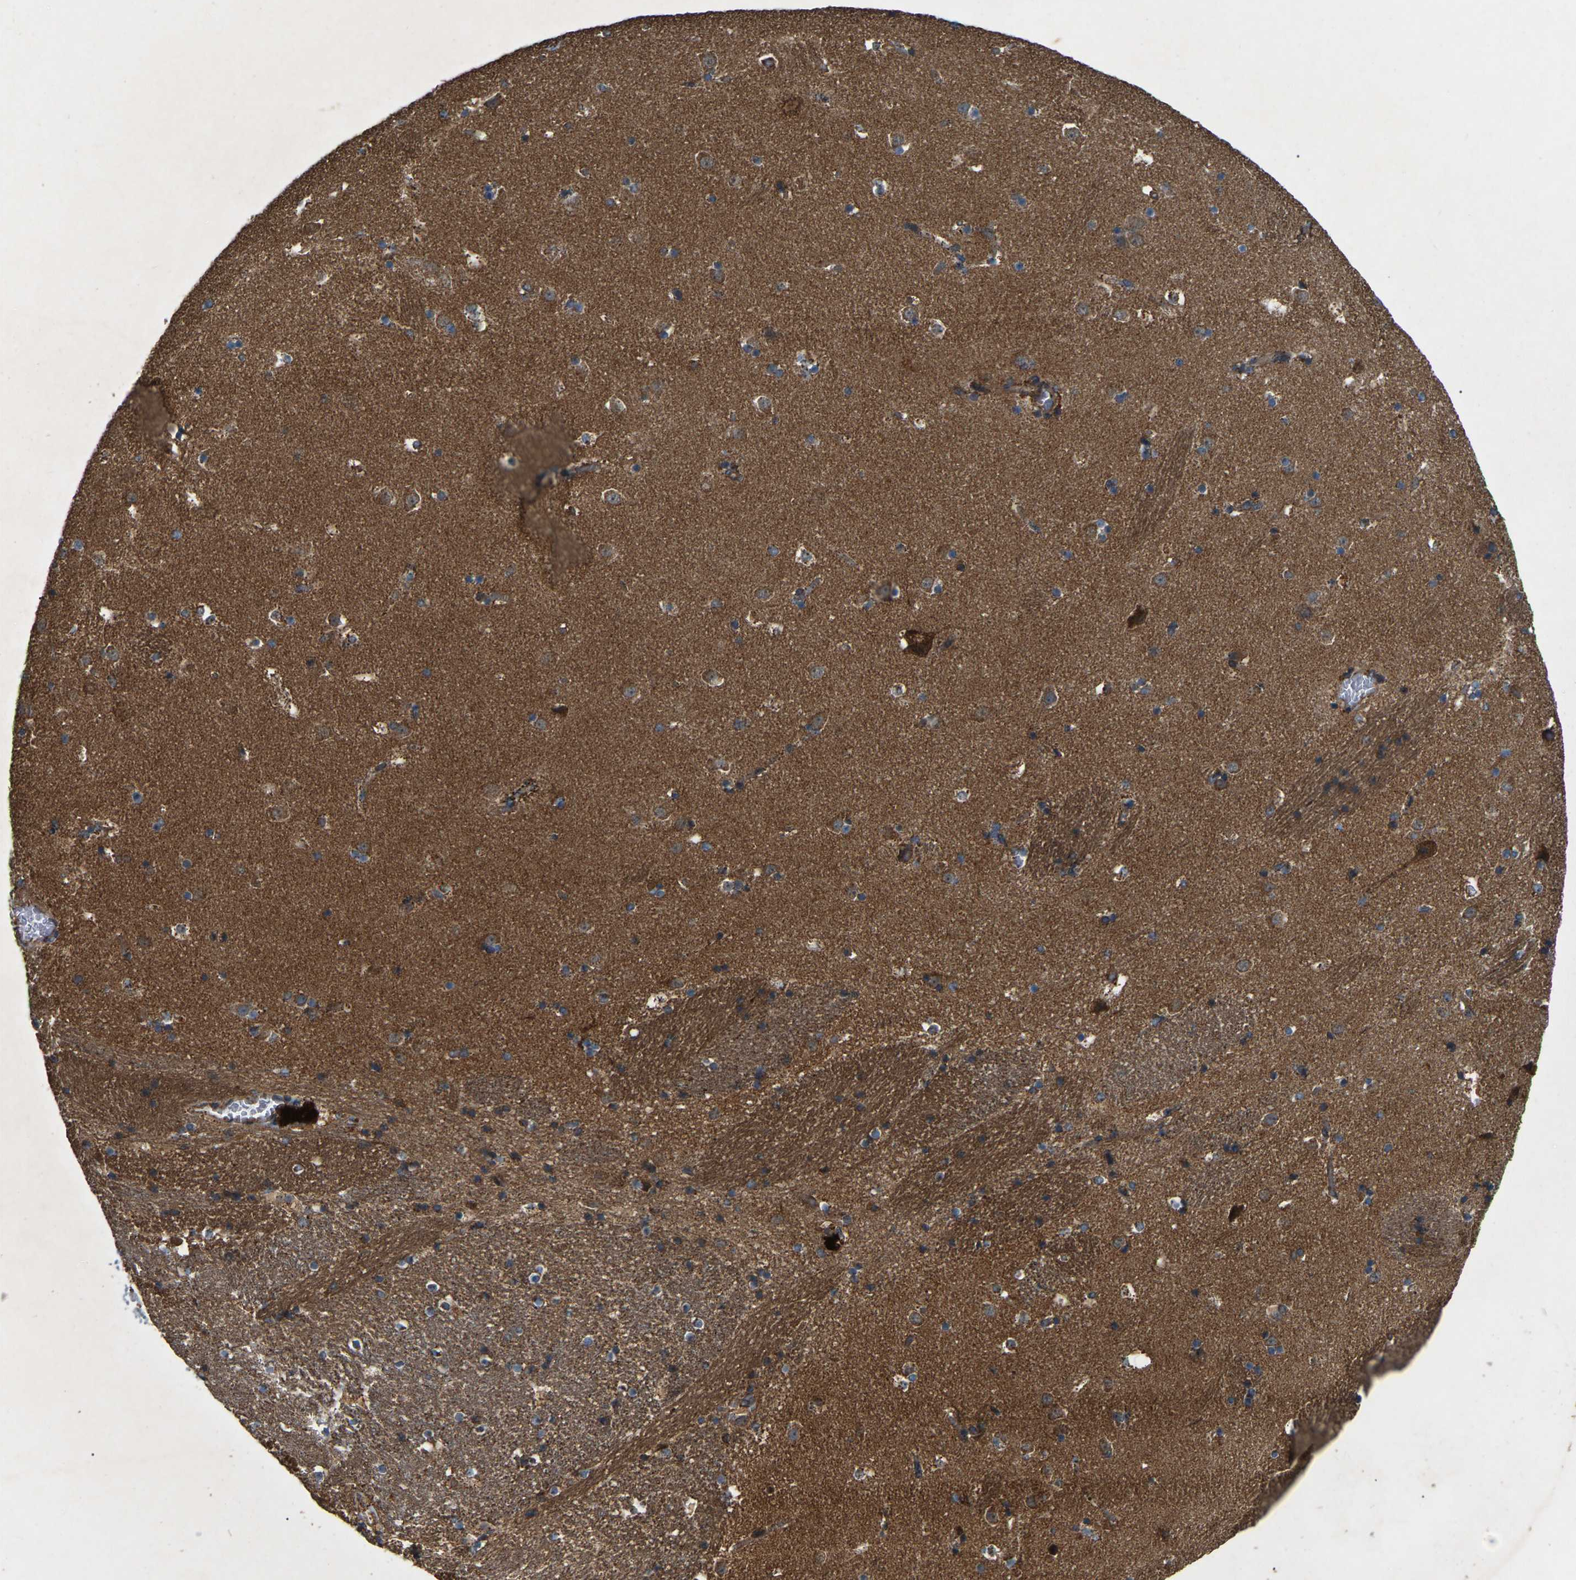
{"staining": {"intensity": "moderate", "quantity": "25%-75%", "location": "cytoplasmic/membranous"}, "tissue": "caudate", "cell_type": "Glial cells", "image_type": "normal", "snomed": [{"axis": "morphology", "description": "Normal tissue, NOS"}, {"axis": "topography", "description": "Lateral ventricle wall"}], "caption": "Unremarkable caudate demonstrates moderate cytoplasmic/membranous positivity in about 25%-75% of glial cells, visualized by immunohistochemistry. (DAB (3,3'-diaminobenzidine) IHC with brightfield microscopy, high magnification).", "gene": "SAMD9L", "patient": {"sex": "male", "age": 45}}